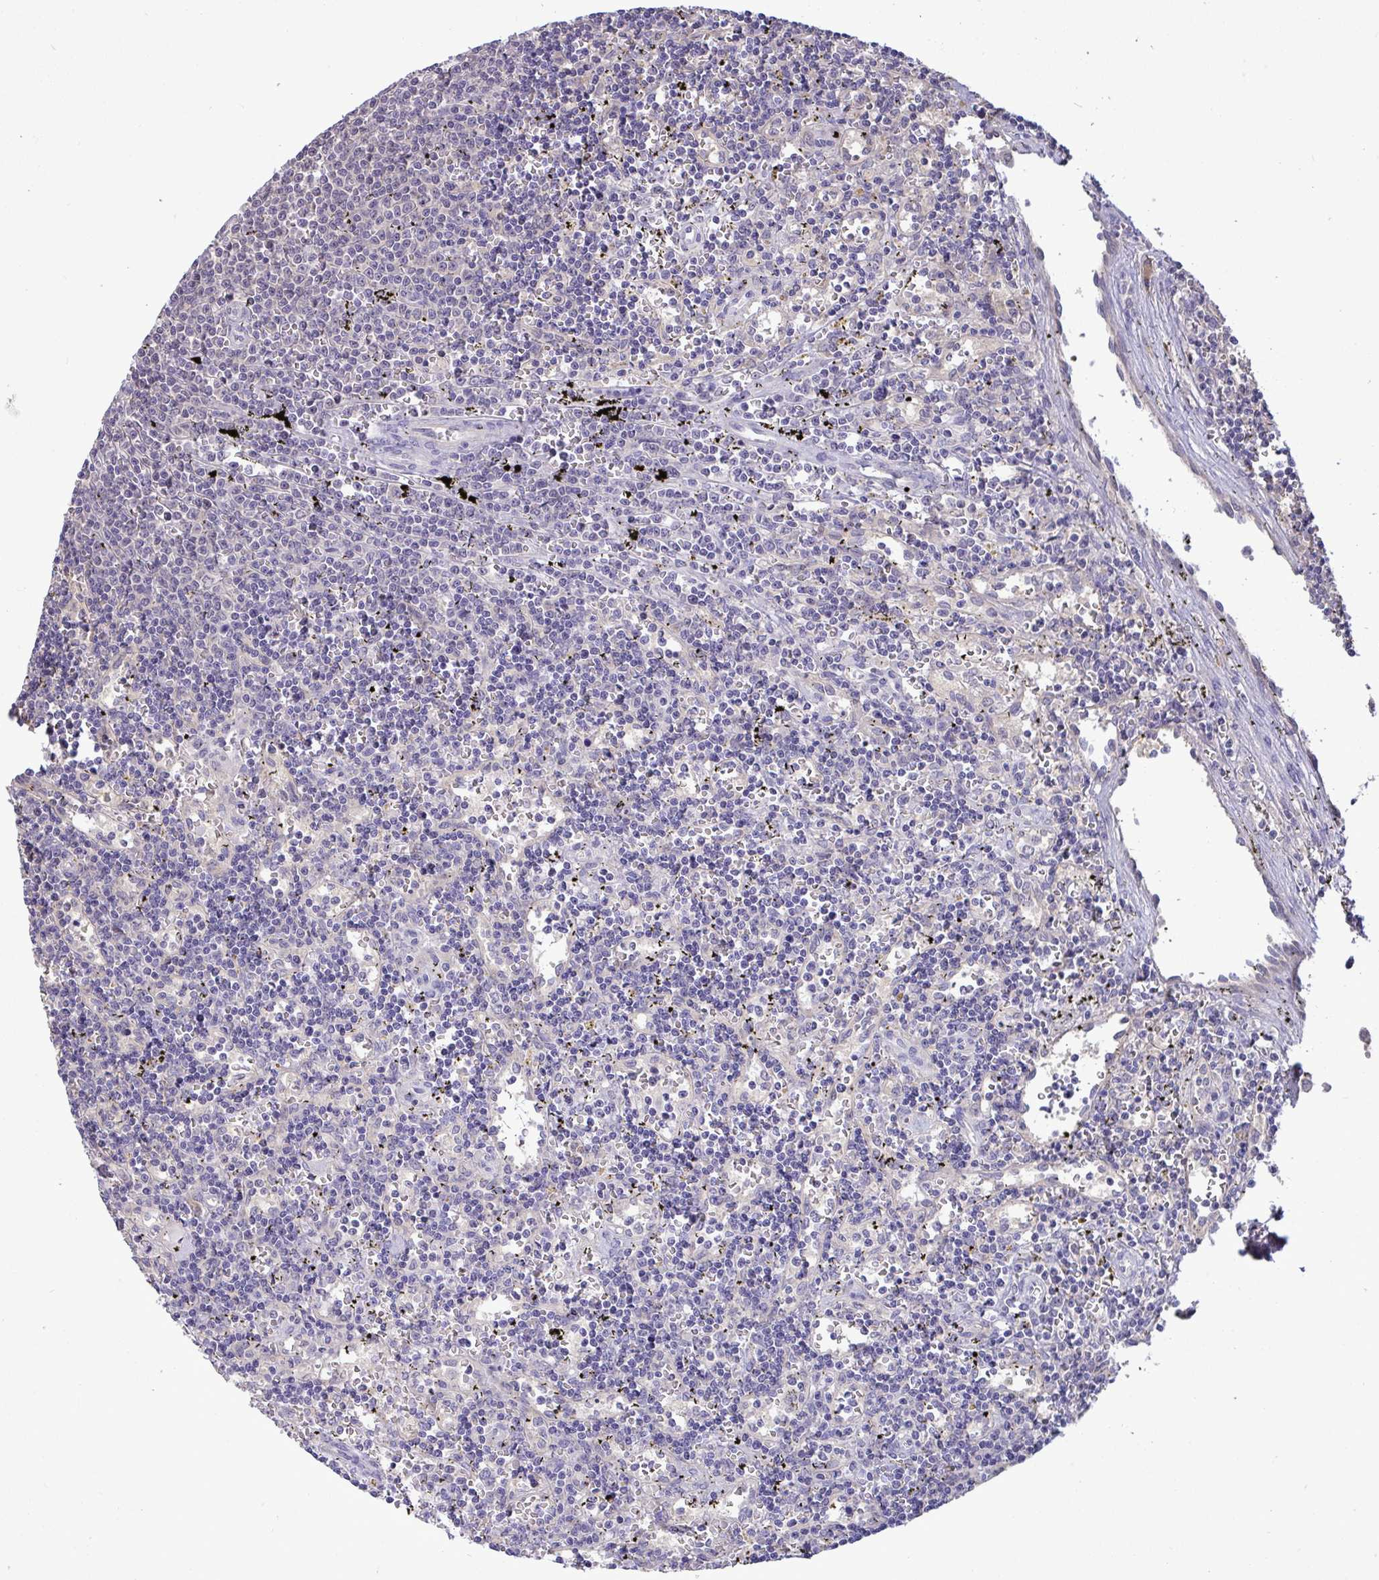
{"staining": {"intensity": "negative", "quantity": "none", "location": "none"}, "tissue": "lymphoma", "cell_type": "Tumor cells", "image_type": "cancer", "snomed": [{"axis": "morphology", "description": "Malignant lymphoma, non-Hodgkin's type, Low grade"}, {"axis": "topography", "description": "Spleen"}], "caption": "Malignant lymphoma, non-Hodgkin's type (low-grade) was stained to show a protein in brown. There is no significant positivity in tumor cells.", "gene": "TMEM41A", "patient": {"sex": "male", "age": 60}}